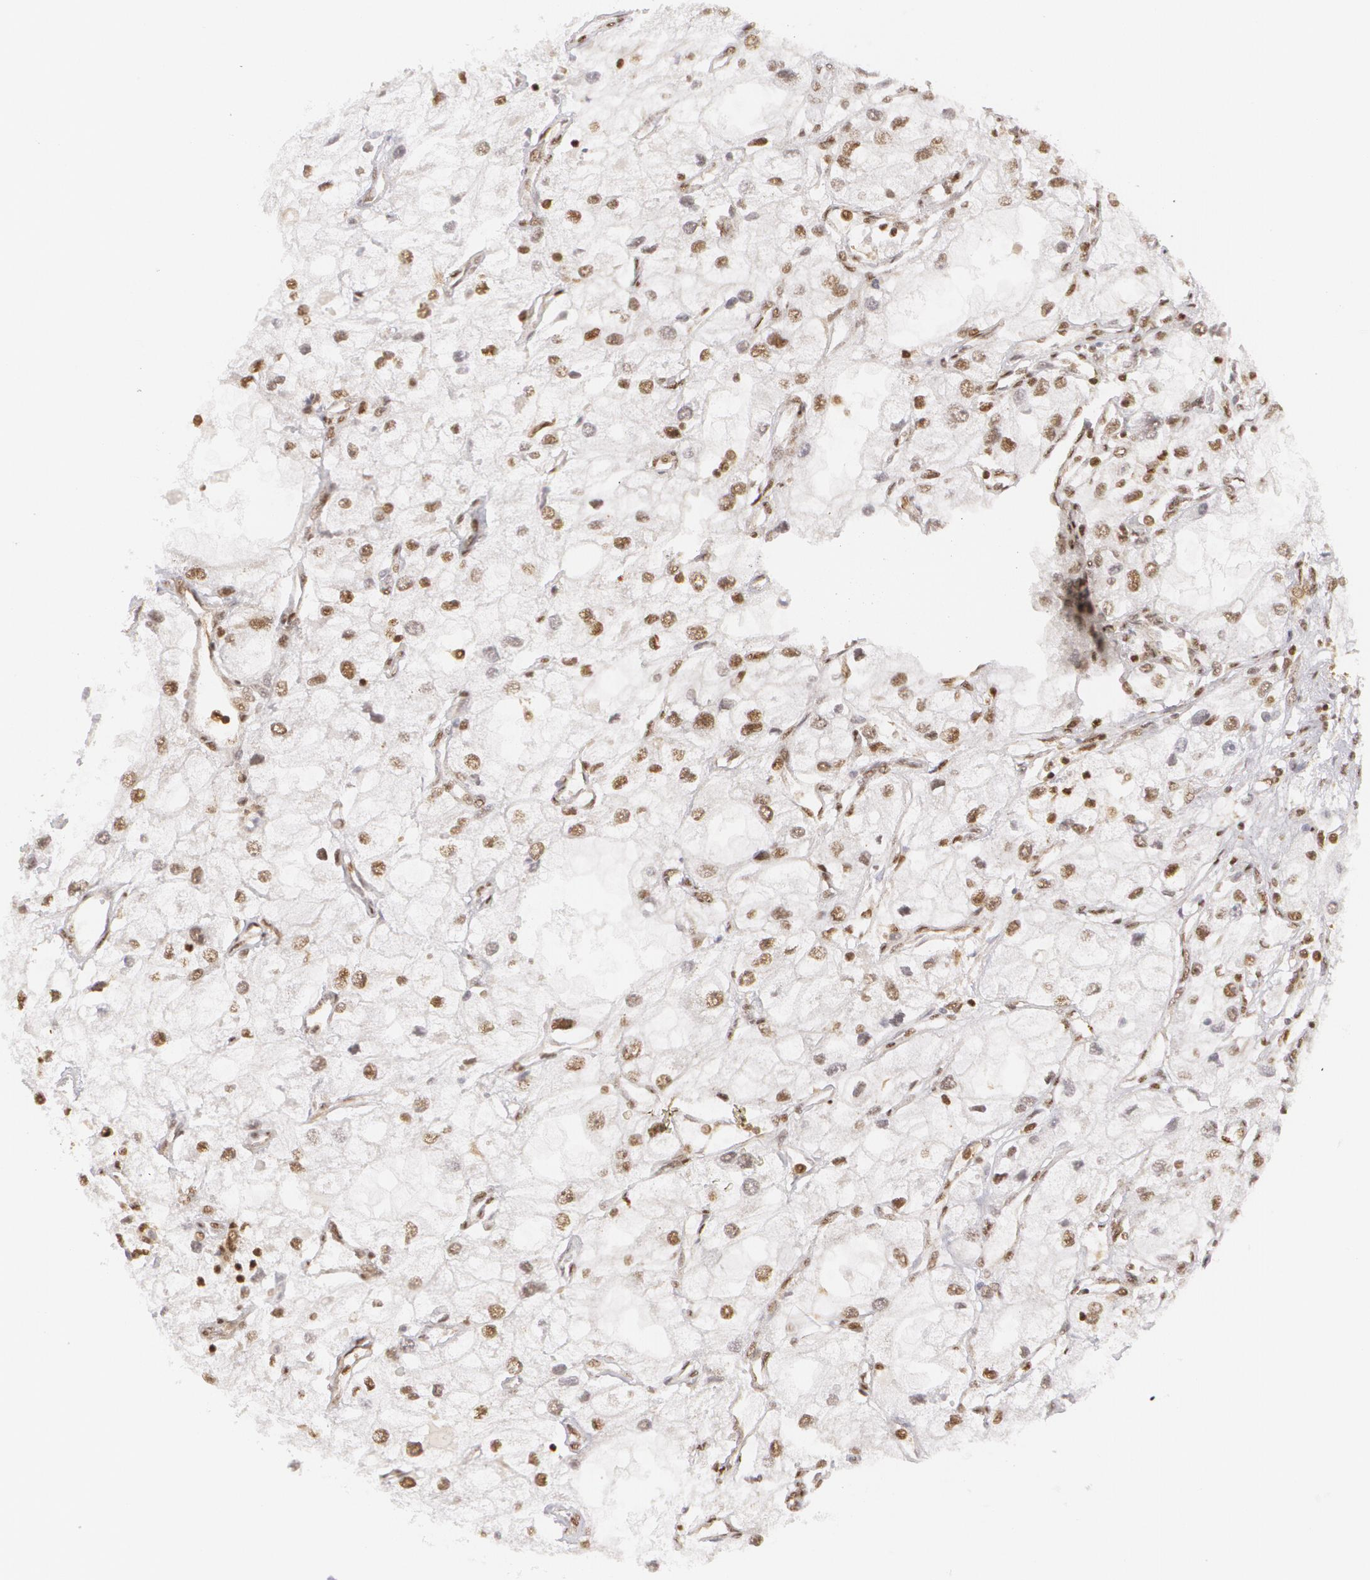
{"staining": {"intensity": "moderate", "quantity": ">75%", "location": "nuclear"}, "tissue": "renal cancer", "cell_type": "Tumor cells", "image_type": "cancer", "snomed": [{"axis": "morphology", "description": "Adenocarcinoma, NOS"}, {"axis": "topography", "description": "Kidney"}], "caption": "Immunohistochemistry photomicrograph of neoplastic tissue: renal adenocarcinoma stained using immunohistochemistry shows medium levels of moderate protein expression localized specifically in the nuclear of tumor cells, appearing as a nuclear brown color.", "gene": "MXD1", "patient": {"sex": "male", "age": 57}}